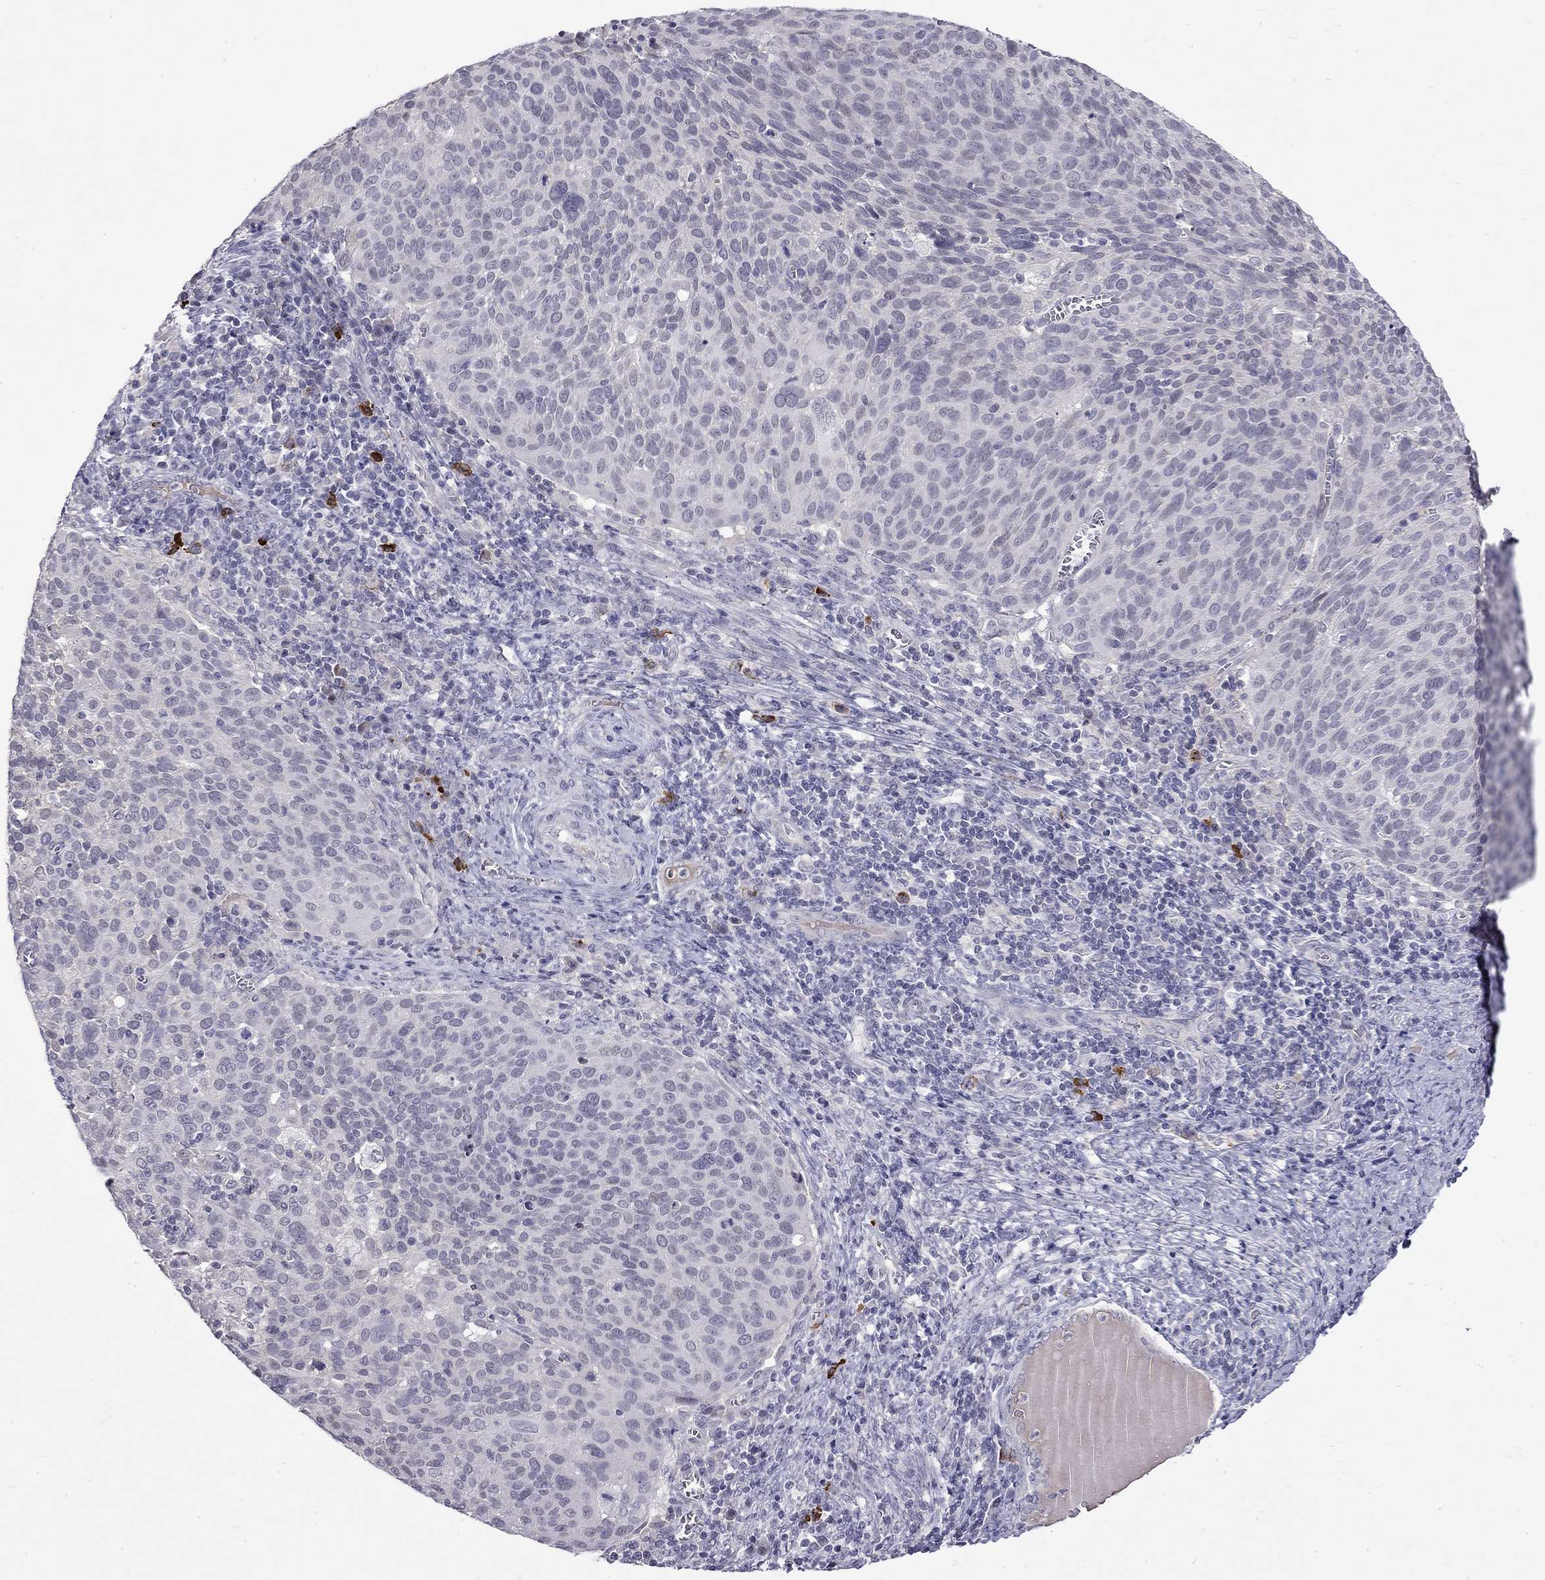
{"staining": {"intensity": "negative", "quantity": "none", "location": "none"}, "tissue": "cervical cancer", "cell_type": "Tumor cells", "image_type": "cancer", "snomed": [{"axis": "morphology", "description": "Squamous cell carcinoma, NOS"}, {"axis": "topography", "description": "Cervix"}], "caption": "Tumor cells show no significant expression in squamous cell carcinoma (cervical).", "gene": "RTL9", "patient": {"sex": "female", "age": 39}}